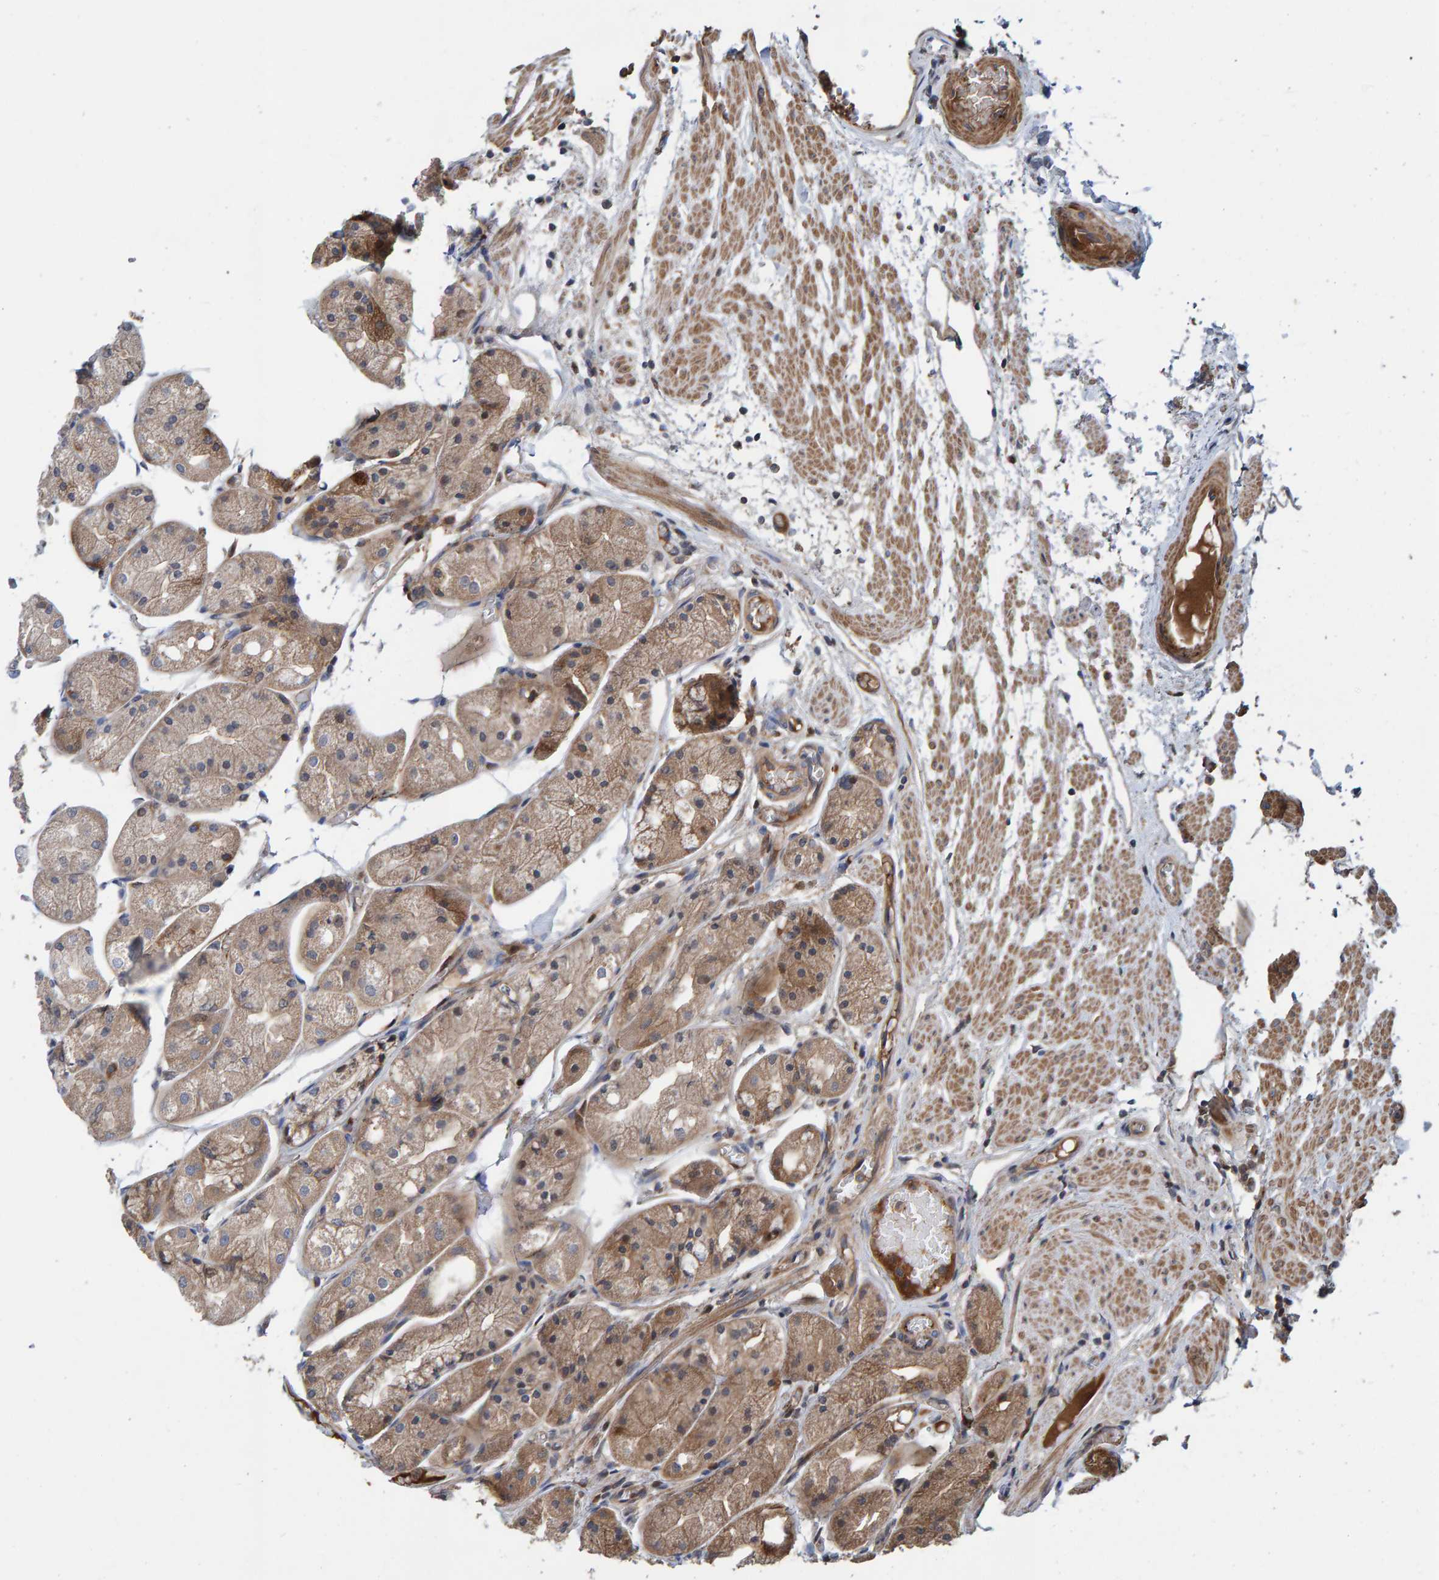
{"staining": {"intensity": "moderate", "quantity": ">75%", "location": "cytoplasmic/membranous"}, "tissue": "stomach", "cell_type": "Glandular cells", "image_type": "normal", "snomed": [{"axis": "morphology", "description": "Normal tissue, NOS"}, {"axis": "topography", "description": "Stomach, upper"}], "caption": "This micrograph displays immunohistochemistry (IHC) staining of benign stomach, with medium moderate cytoplasmic/membranous expression in about >75% of glandular cells.", "gene": "KIAA0753", "patient": {"sex": "male", "age": 72}}